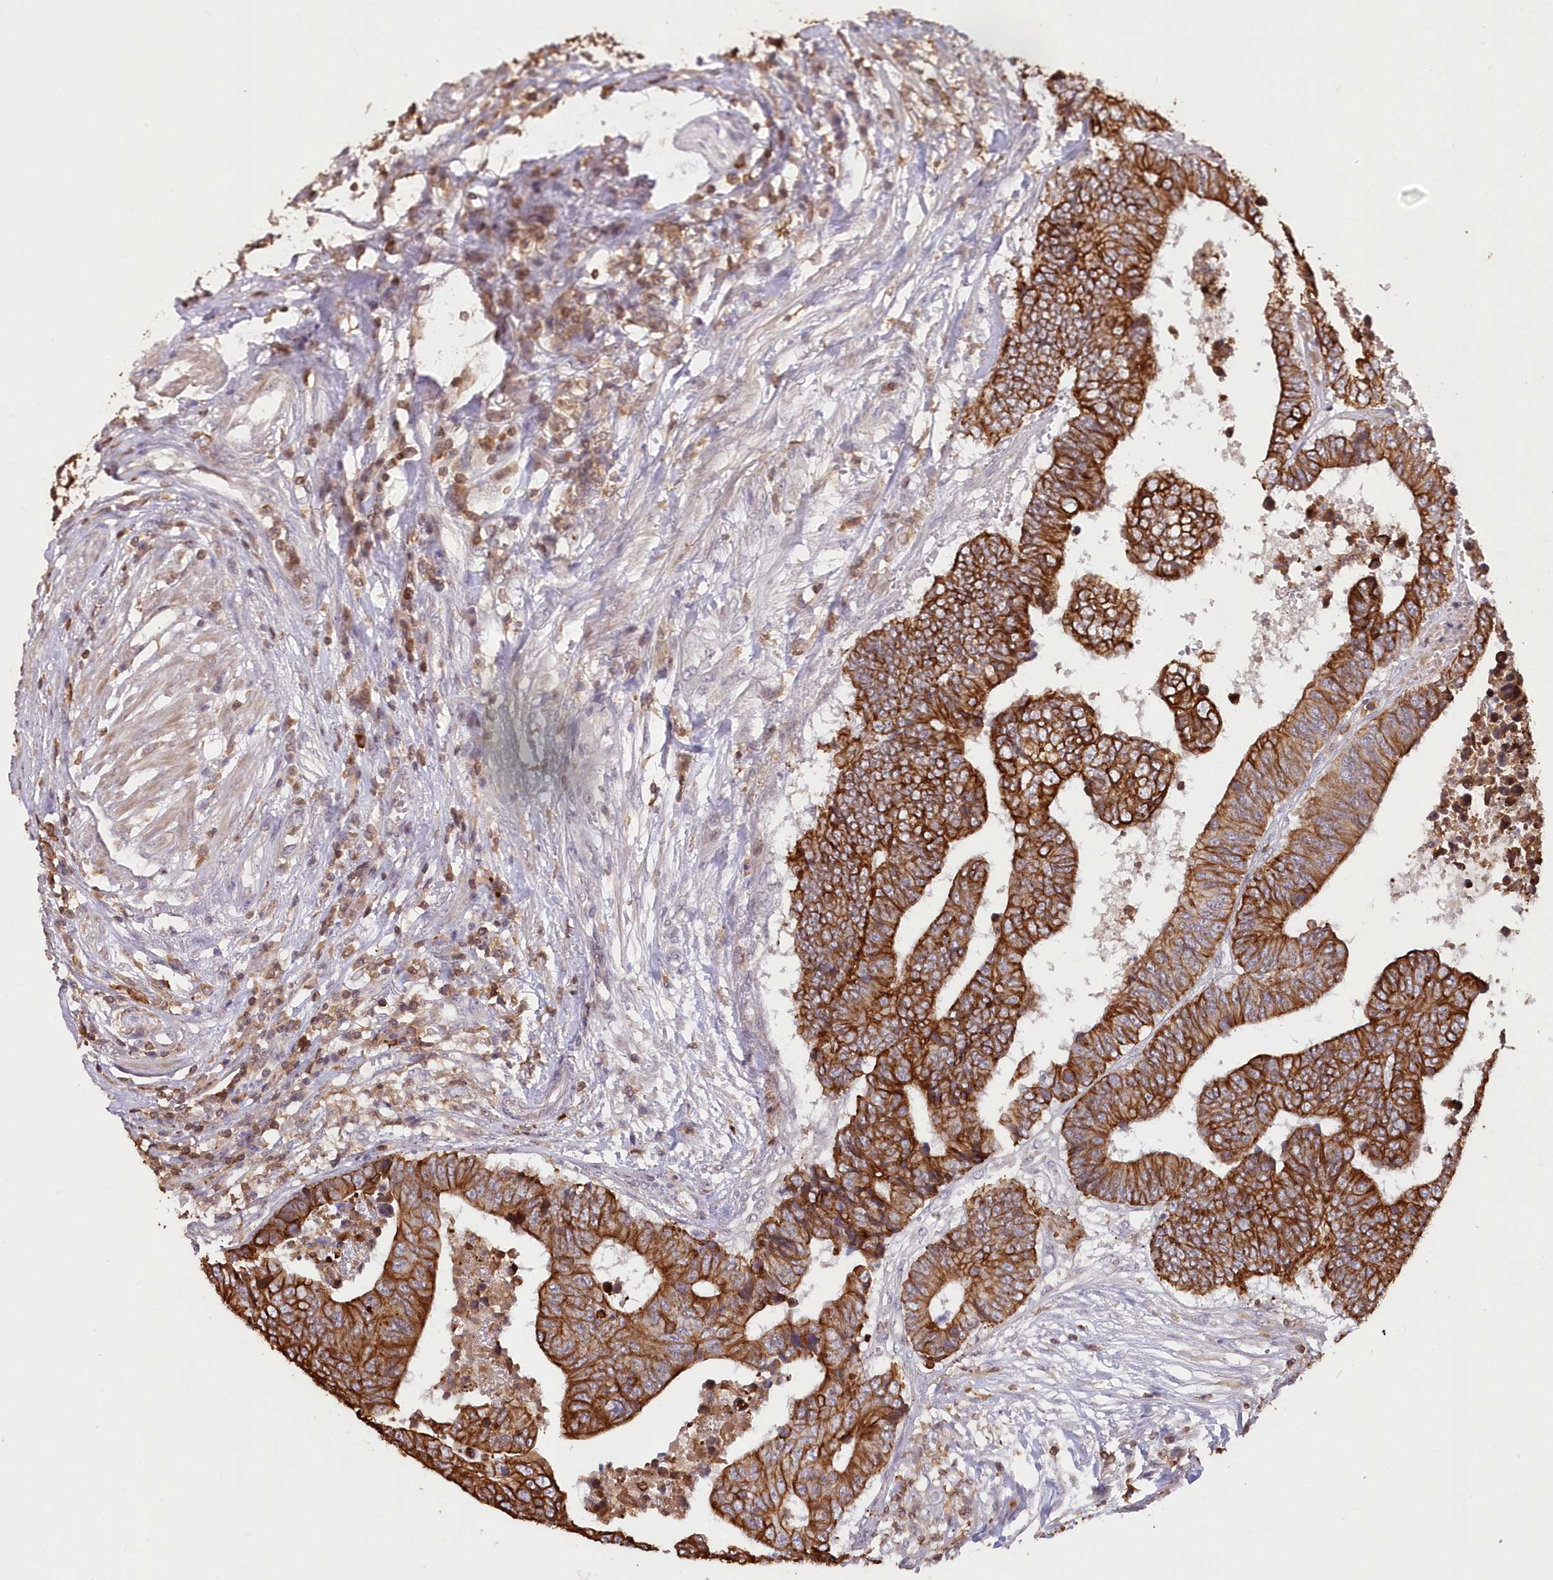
{"staining": {"intensity": "strong", "quantity": ">75%", "location": "cytoplasmic/membranous"}, "tissue": "colorectal cancer", "cell_type": "Tumor cells", "image_type": "cancer", "snomed": [{"axis": "morphology", "description": "Adenocarcinoma, NOS"}, {"axis": "topography", "description": "Rectum"}], "caption": "A brown stain shows strong cytoplasmic/membranous positivity of a protein in human colorectal adenocarcinoma tumor cells.", "gene": "SNED1", "patient": {"sex": "male", "age": 84}}